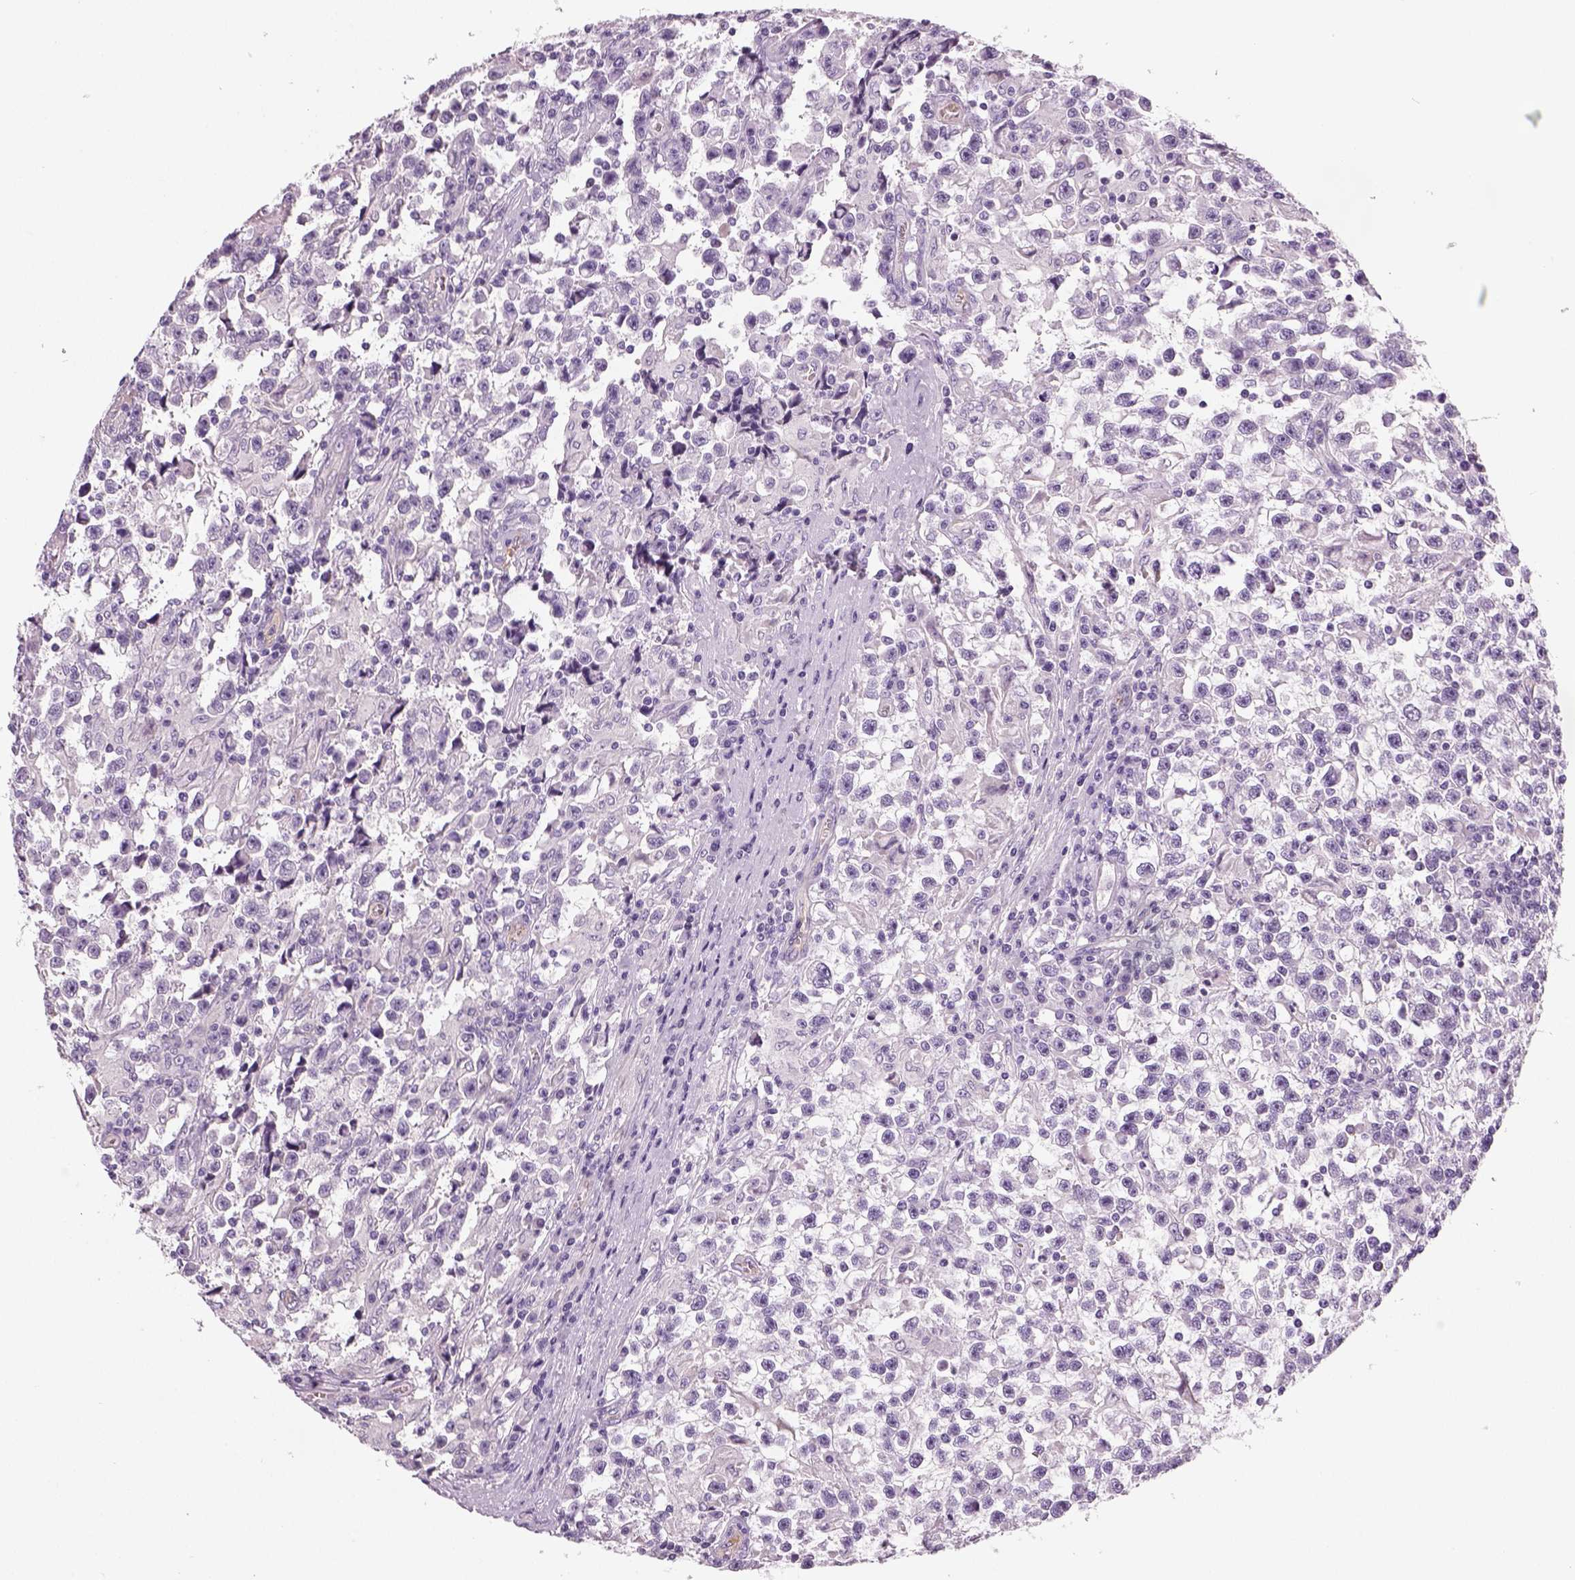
{"staining": {"intensity": "negative", "quantity": "none", "location": "none"}, "tissue": "testis cancer", "cell_type": "Tumor cells", "image_type": "cancer", "snomed": [{"axis": "morphology", "description": "Seminoma, NOS"}, {"axis": "topography", "description": "Testis"}], "caption": "DAB immunohistochemical staining of human seminoma (testis) exhibits no significant staining in tumor cells.", "gene": "TSPAN7", "patient": {"sex": "male", "age": 31}}